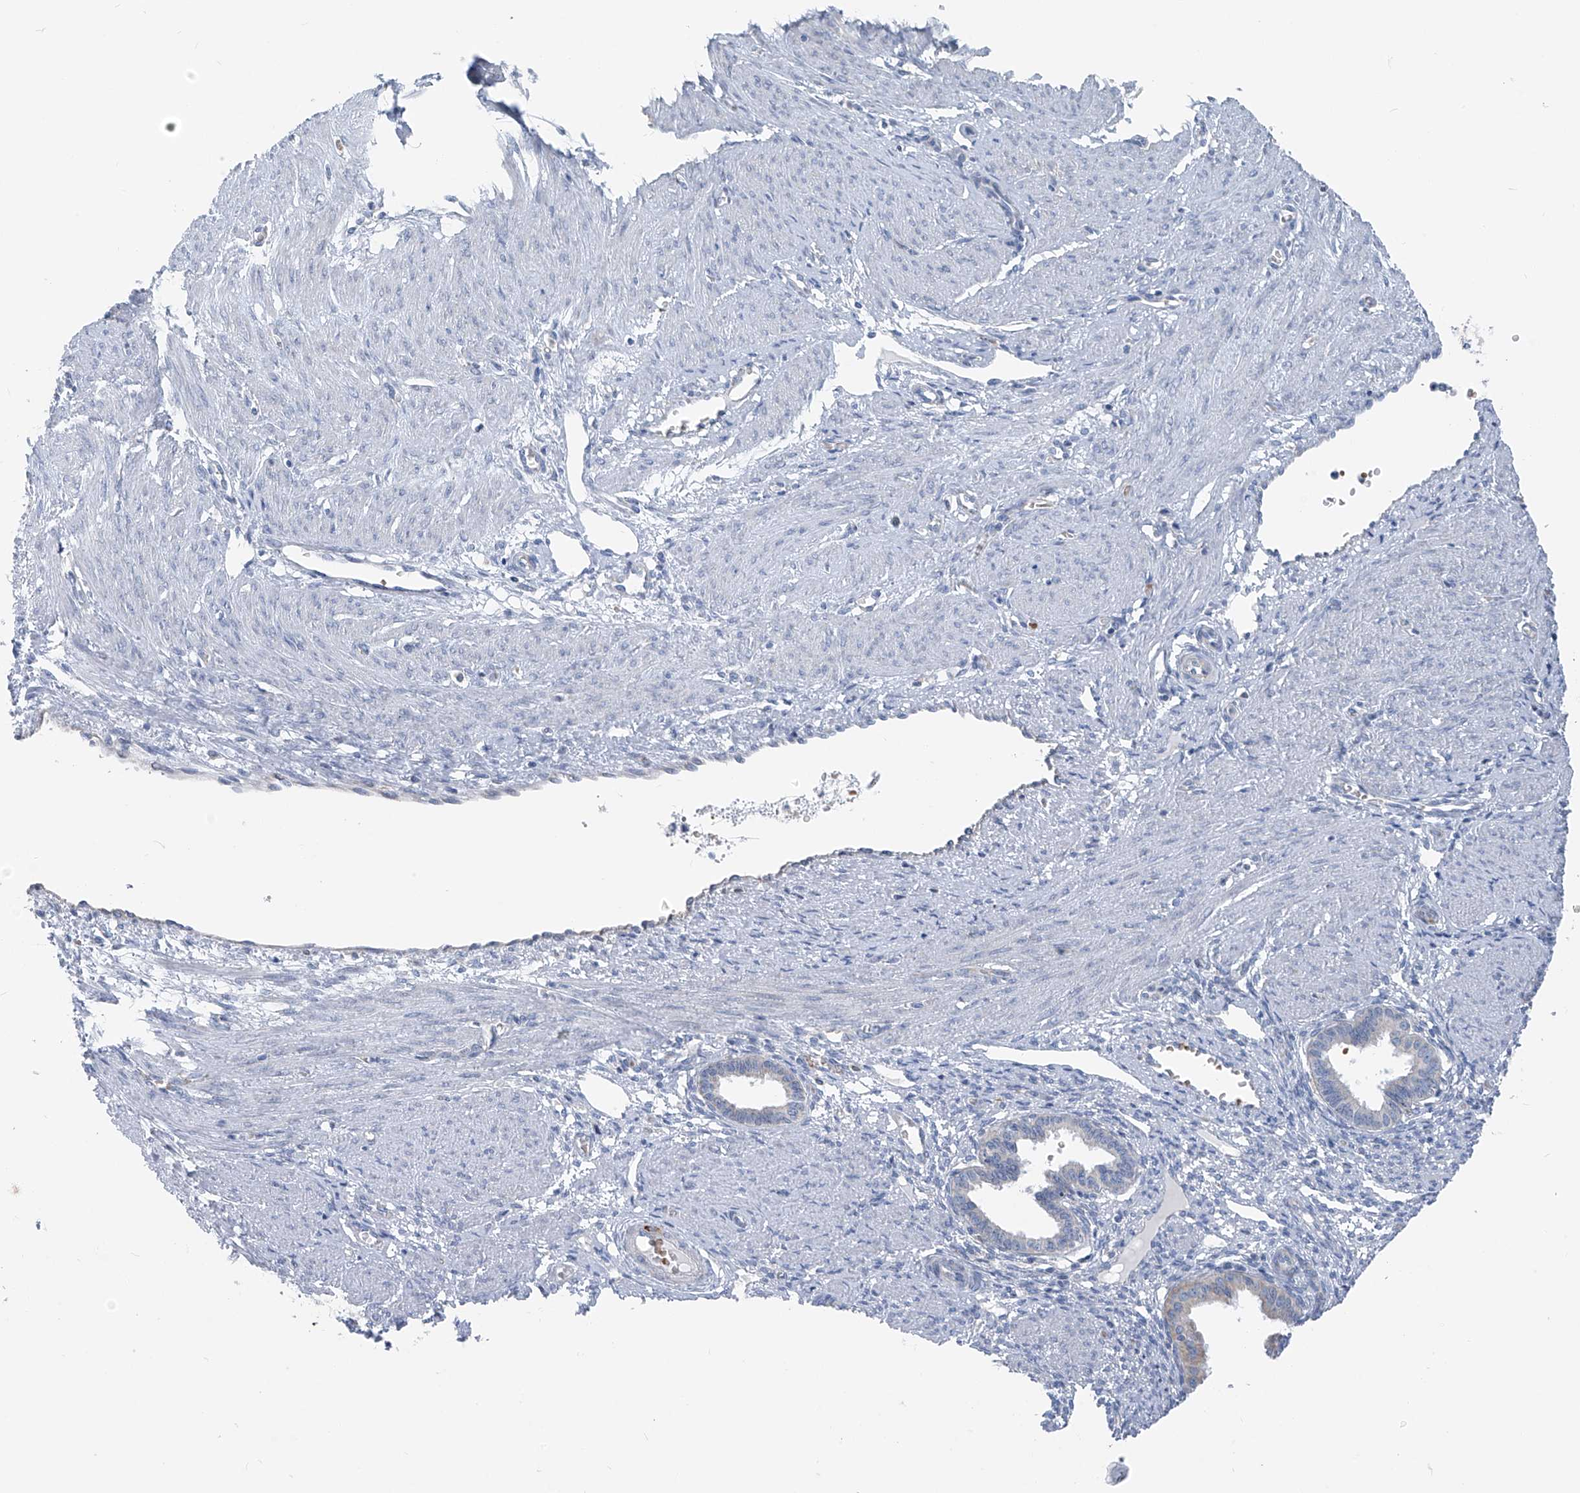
{"staining": {"intensity": "negative", "quantity": "none", "location": "none"}, "tissue": "endometrium", "cell_type": "Cells in endometrial stroma", "image_type": "normal", "snomed": [{"axis": "morphology", "description": "Normal tissue, NOS"}, {"axis": "topography", "description": "Endometrium"}], "caption": "IHC micrograph of unremarkable endometrium: human endometrium stained with DAB (3,3'-diaminobenzidine) demonstrates no significant protein expression in cells in endometrial stroma.", "gene": "FGD2", "patient": {"sex": "female", "age": 33}}